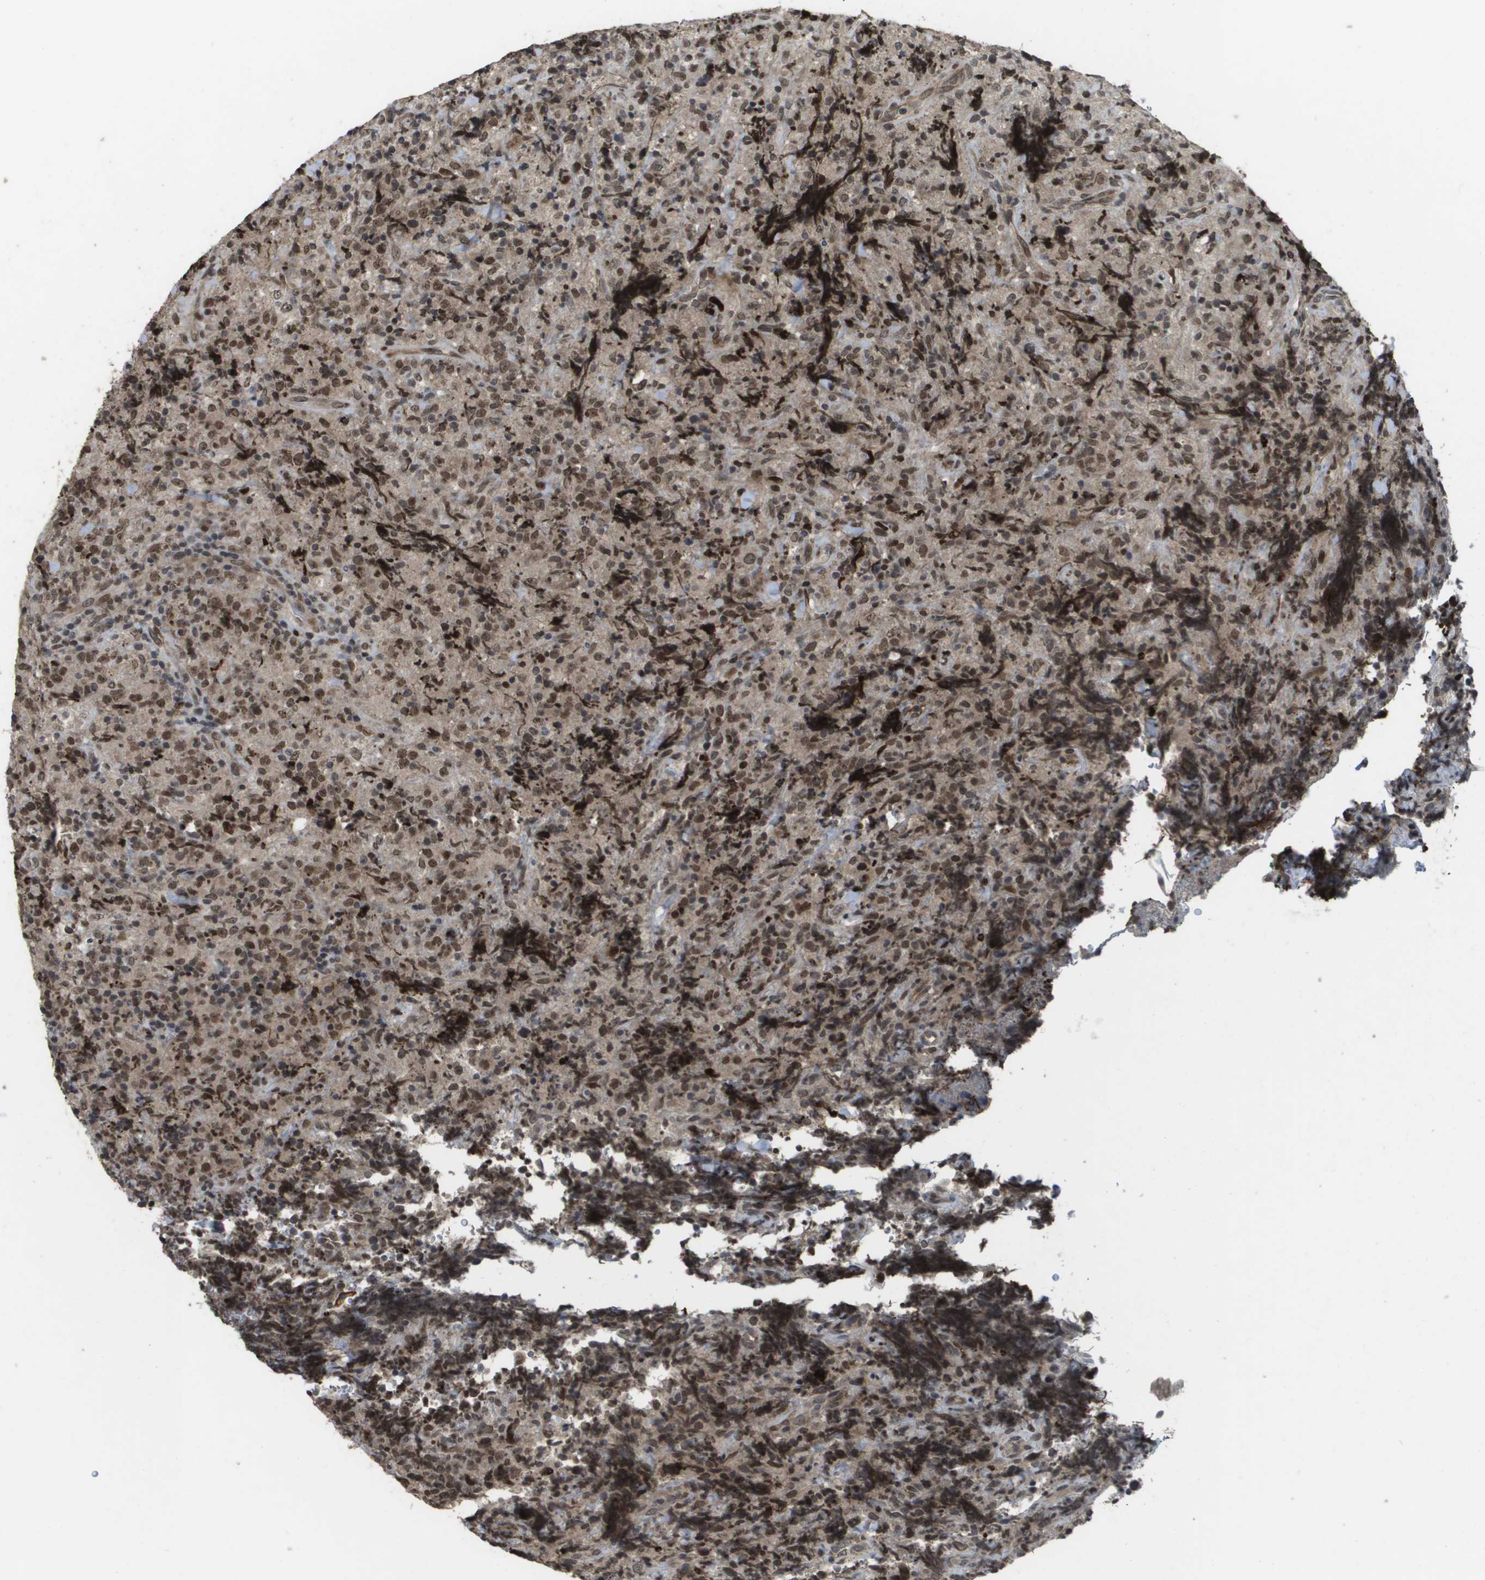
{"staining": {"intensity": "moderate", "quantity": ">75%", "location": "nuclear"}, "tissue": "lymphoma", "cell_type": "Tumor cells", "image_type": "cancer", "snomed": [{"axis": "morphology", "description": "Malignant lymphoma, non-Hodgkin's type, High grade"}, {"axis": "topography", "description": "Tonsil"}], "caption": "There is medium levels of moderate nuclear positivity in tumor cells of high-grade malignant lymphoma, non-Hodgkin's type, as demonstrated by immunohistochemical staining (brown color).", "gene": "KAT5", "patient": {"sex": "female", "age": 36}}